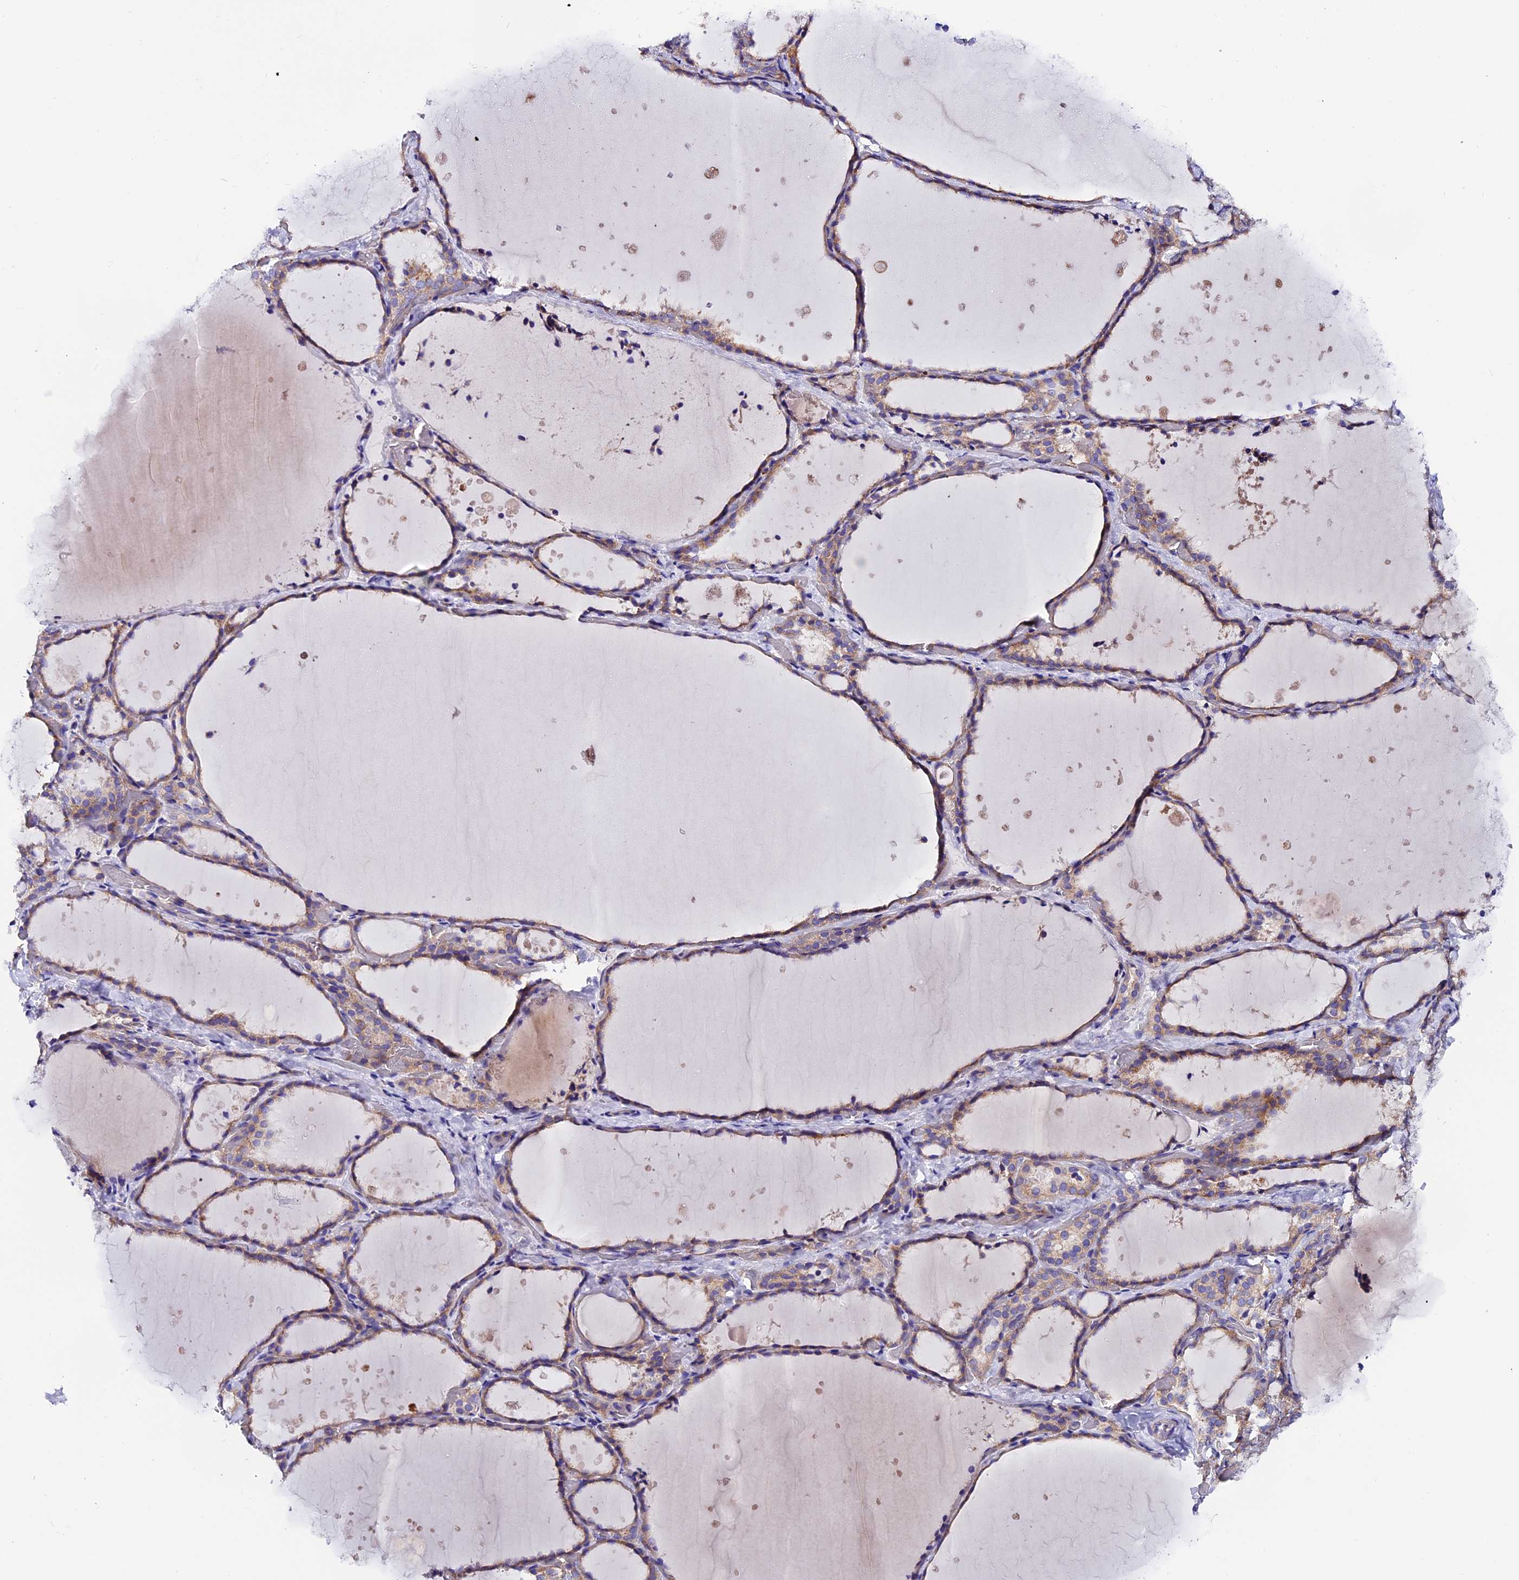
{"staining": {"intensity": "moderate", "quantity": "25%-75%", "location": "cytoplasmic/membranous"}, "tissue": "thyroid gland", "cell_type": "Glandular cells", "image_type": "normal", "snomed": [{"axis": "morphology", "description": "Normal tissue, NOS"}, {"axis": "topography", "description": "Thyroid gland"}], "caption": "Protein expression analysis of normal human thyroid gland reveals moderate cytoplasmic/membranous staining in approximately 25%-75% of glandular cells. (DAB = brown stain, brightfield microscopy at high magnification).", "gene": "COMTD1", "patient": {"sex": "female", "age": 44}}